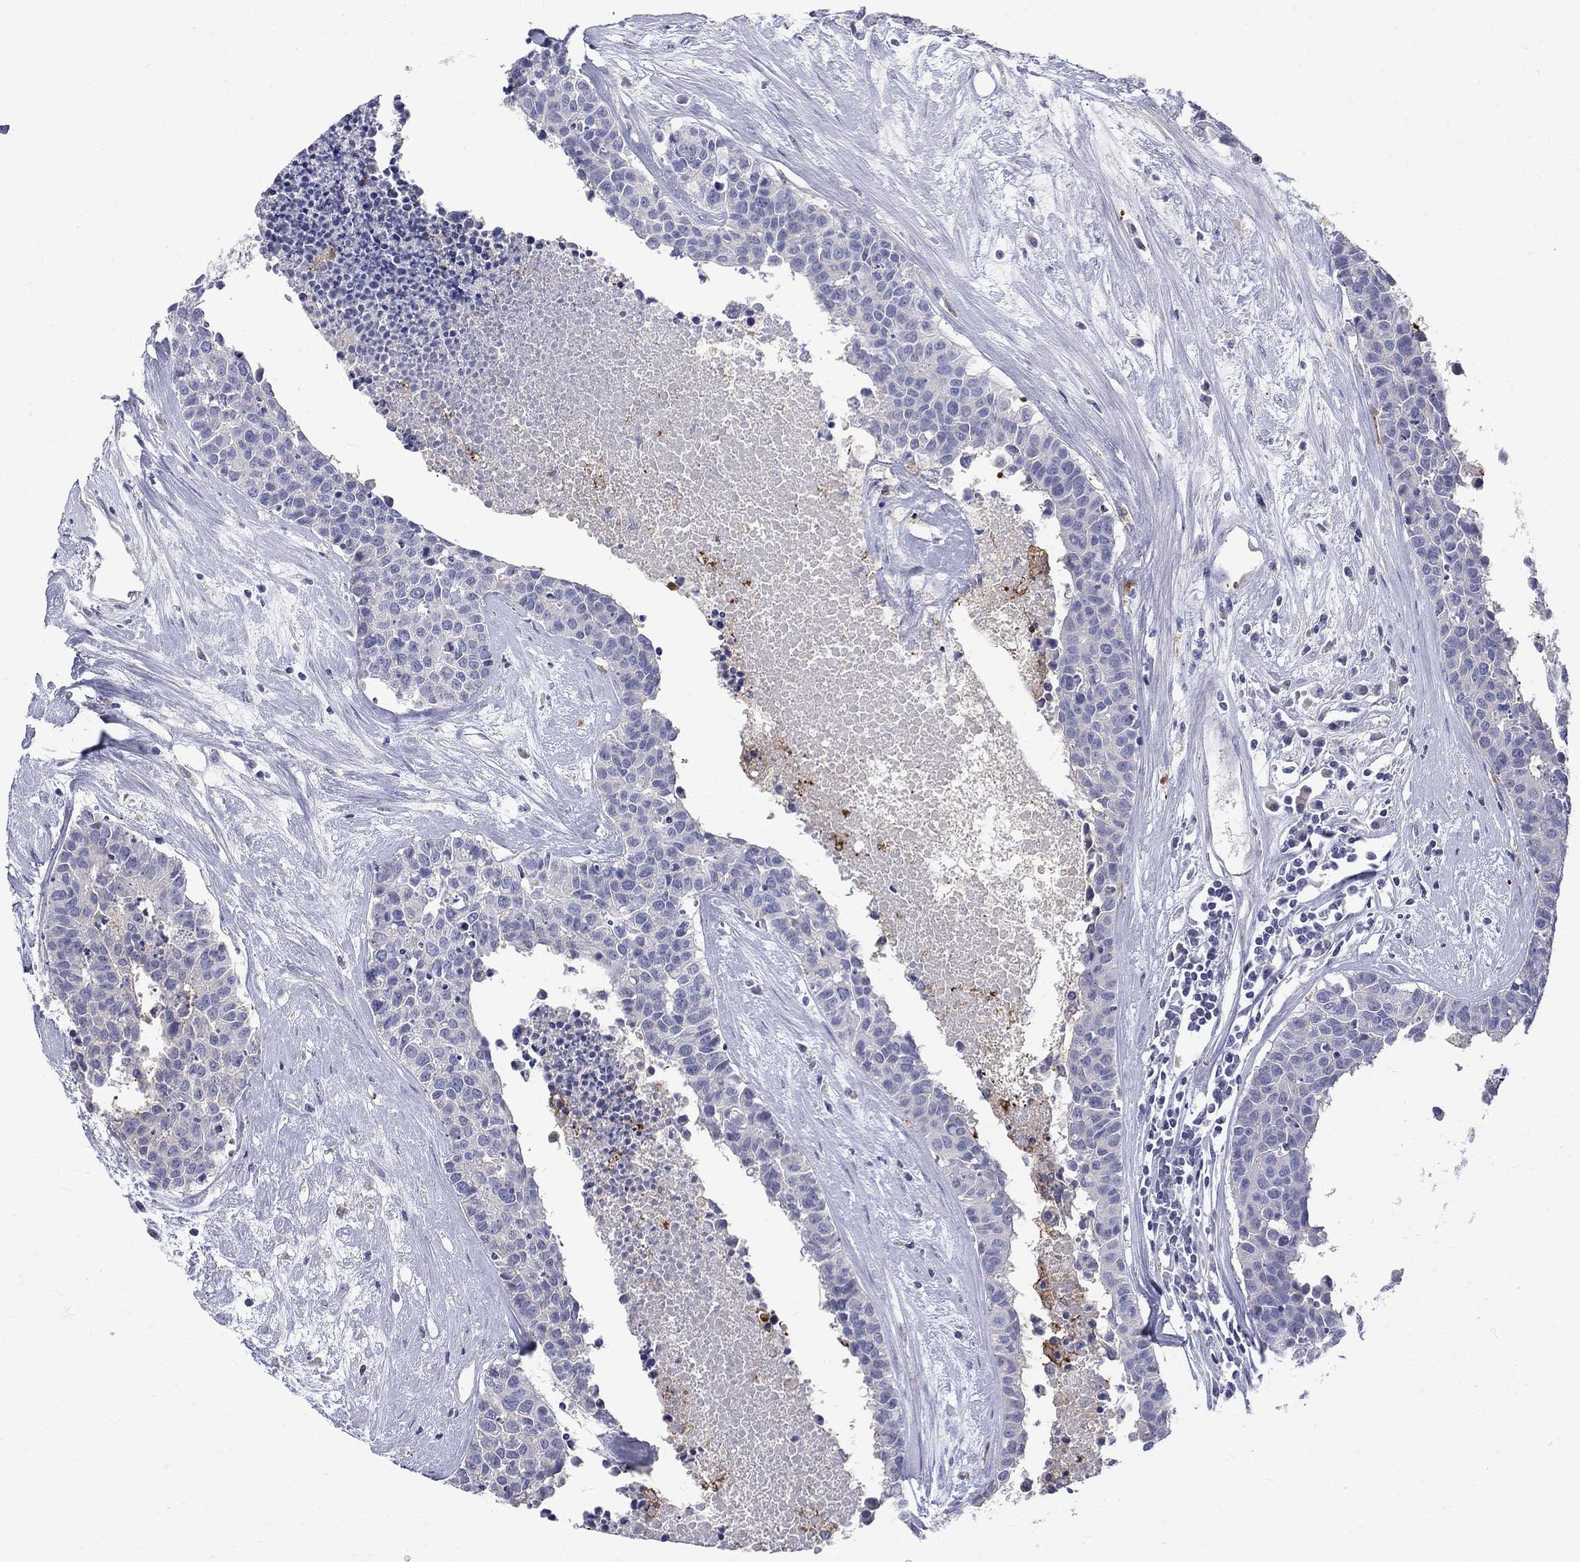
{"staining": {"intensity": "negative", "quantity": "none", "location": "none"}, "tissue": "carcinoid", "cell_type": "Tumor cells", "image_type": "cancer", "snomed": [{"axis": "morphology", "description": "Carcinoid, malignant, NOS"}, {"axis": "topography", "description": "Colon"}], "caption": "Photomicrograph shows no significant protein positivity in tumor cells of carcinoid. (Immunohistochemistry (ihc), brightfield microscopy, high magnification).", "gene": "AGER", "patient": {"sex": "male", "age": 81}}